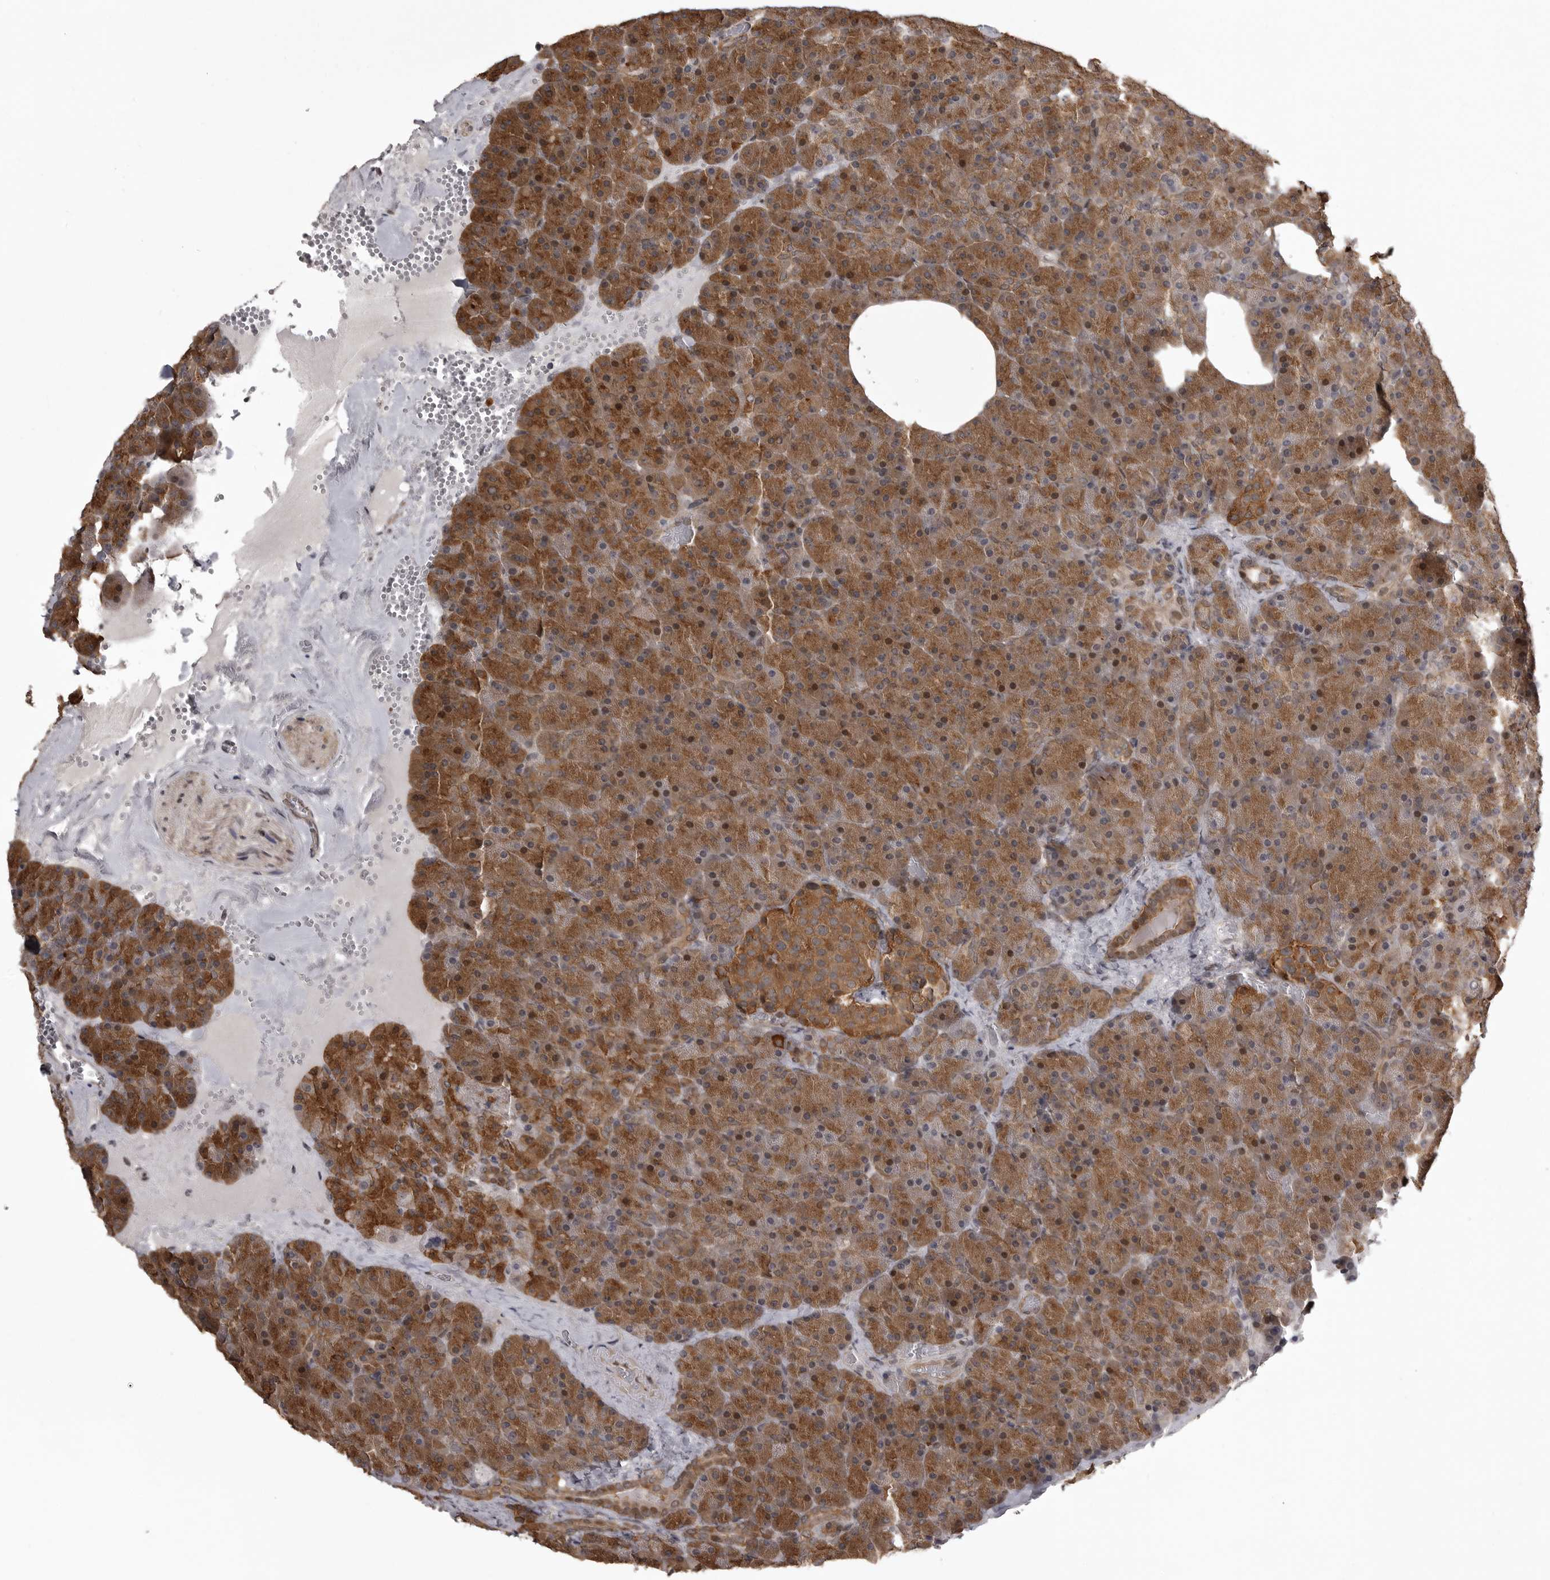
{"staining": {"intensity": "moderate", "quantity": ">75%", "location": "cytoplasmic/membranous,nuclear"}, "tissue": "pancreas", "cell_type": "Exocrine glandular cells", "image_type": "normal", "snomed": [{"axis": "morphology", "description": "Normal tissue, NOS"}, {"axis": "morphology", "description": "Carcinoid, malignant, NOS"}, {"axis": "topography", "description": "Pancreas"}], "caption": "Immunohistochemistry histopathology image of benign pancreas stained for a protein (brown), which reveals medium levels of moderate cytoplasmic/membranous,nuclear expression in about >75% of exocrine glandular cells.", "gene": "SNX16", "patient": {"sex": "female", "age": 35}}